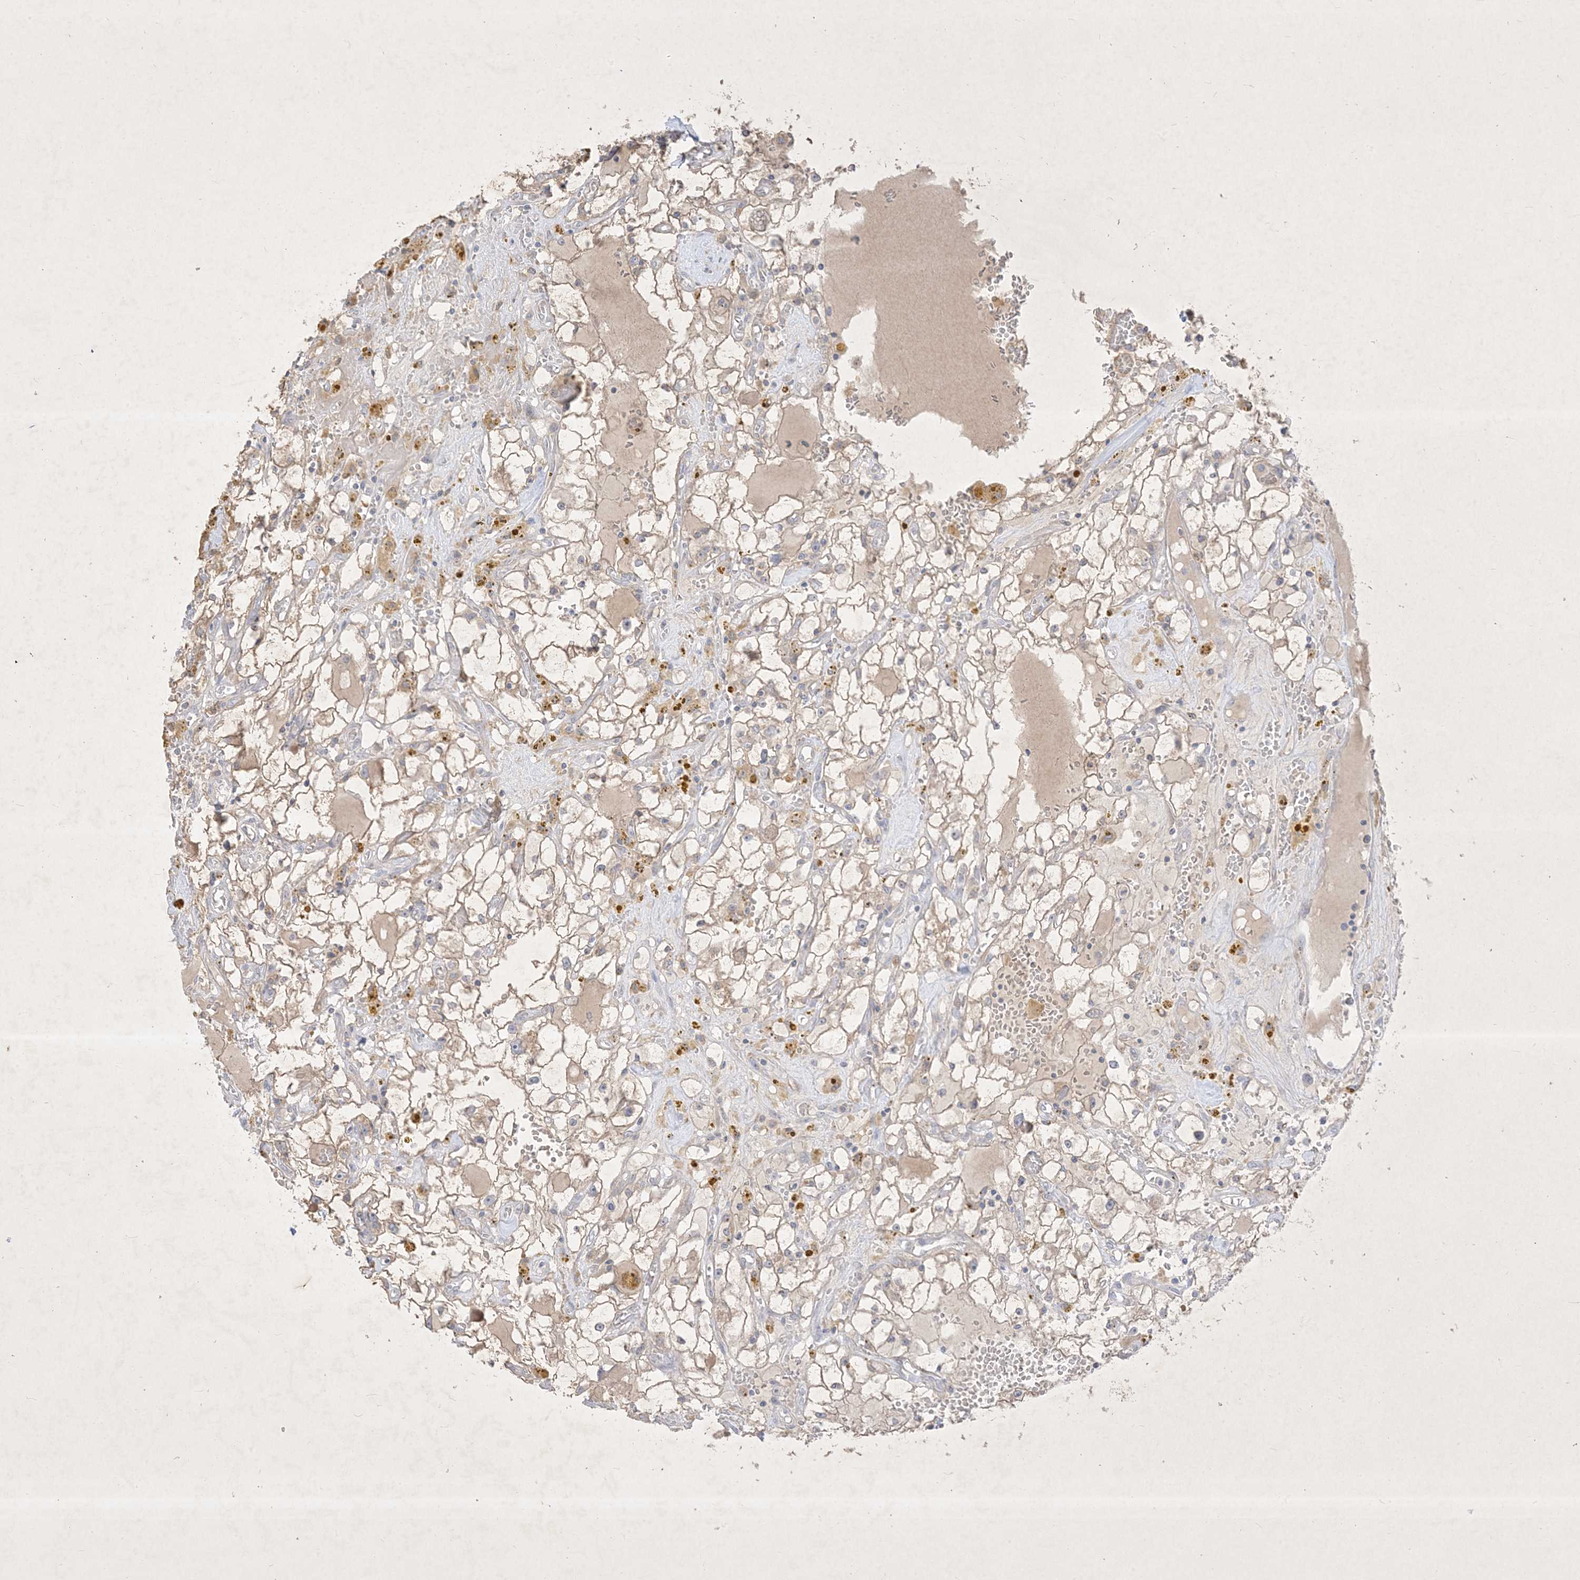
{"staining": {"intensity": "weak", "quantity": "25%-75%", "location": "cytoplasmic/membranous"}, "tissue": "renal cancer", "cell_type": "Tumor cells", "image_type": "cancer", "snomed": [{"axis": "morphology", "description": "Adenocarcinoma, NOS"}, {"axis": "topography", "description": "Kidney"}], "caption": "Brown immunohistochemical staining in renal cancer shows weak cytoplasmic/membranous expression in approximately 25%-75% of tumor cells. (DAB IHC, brown staining for protein, blue staining for nuclei).", "gene": "PLEKHA3", "patient": {"sex": "male", "age": 56}}